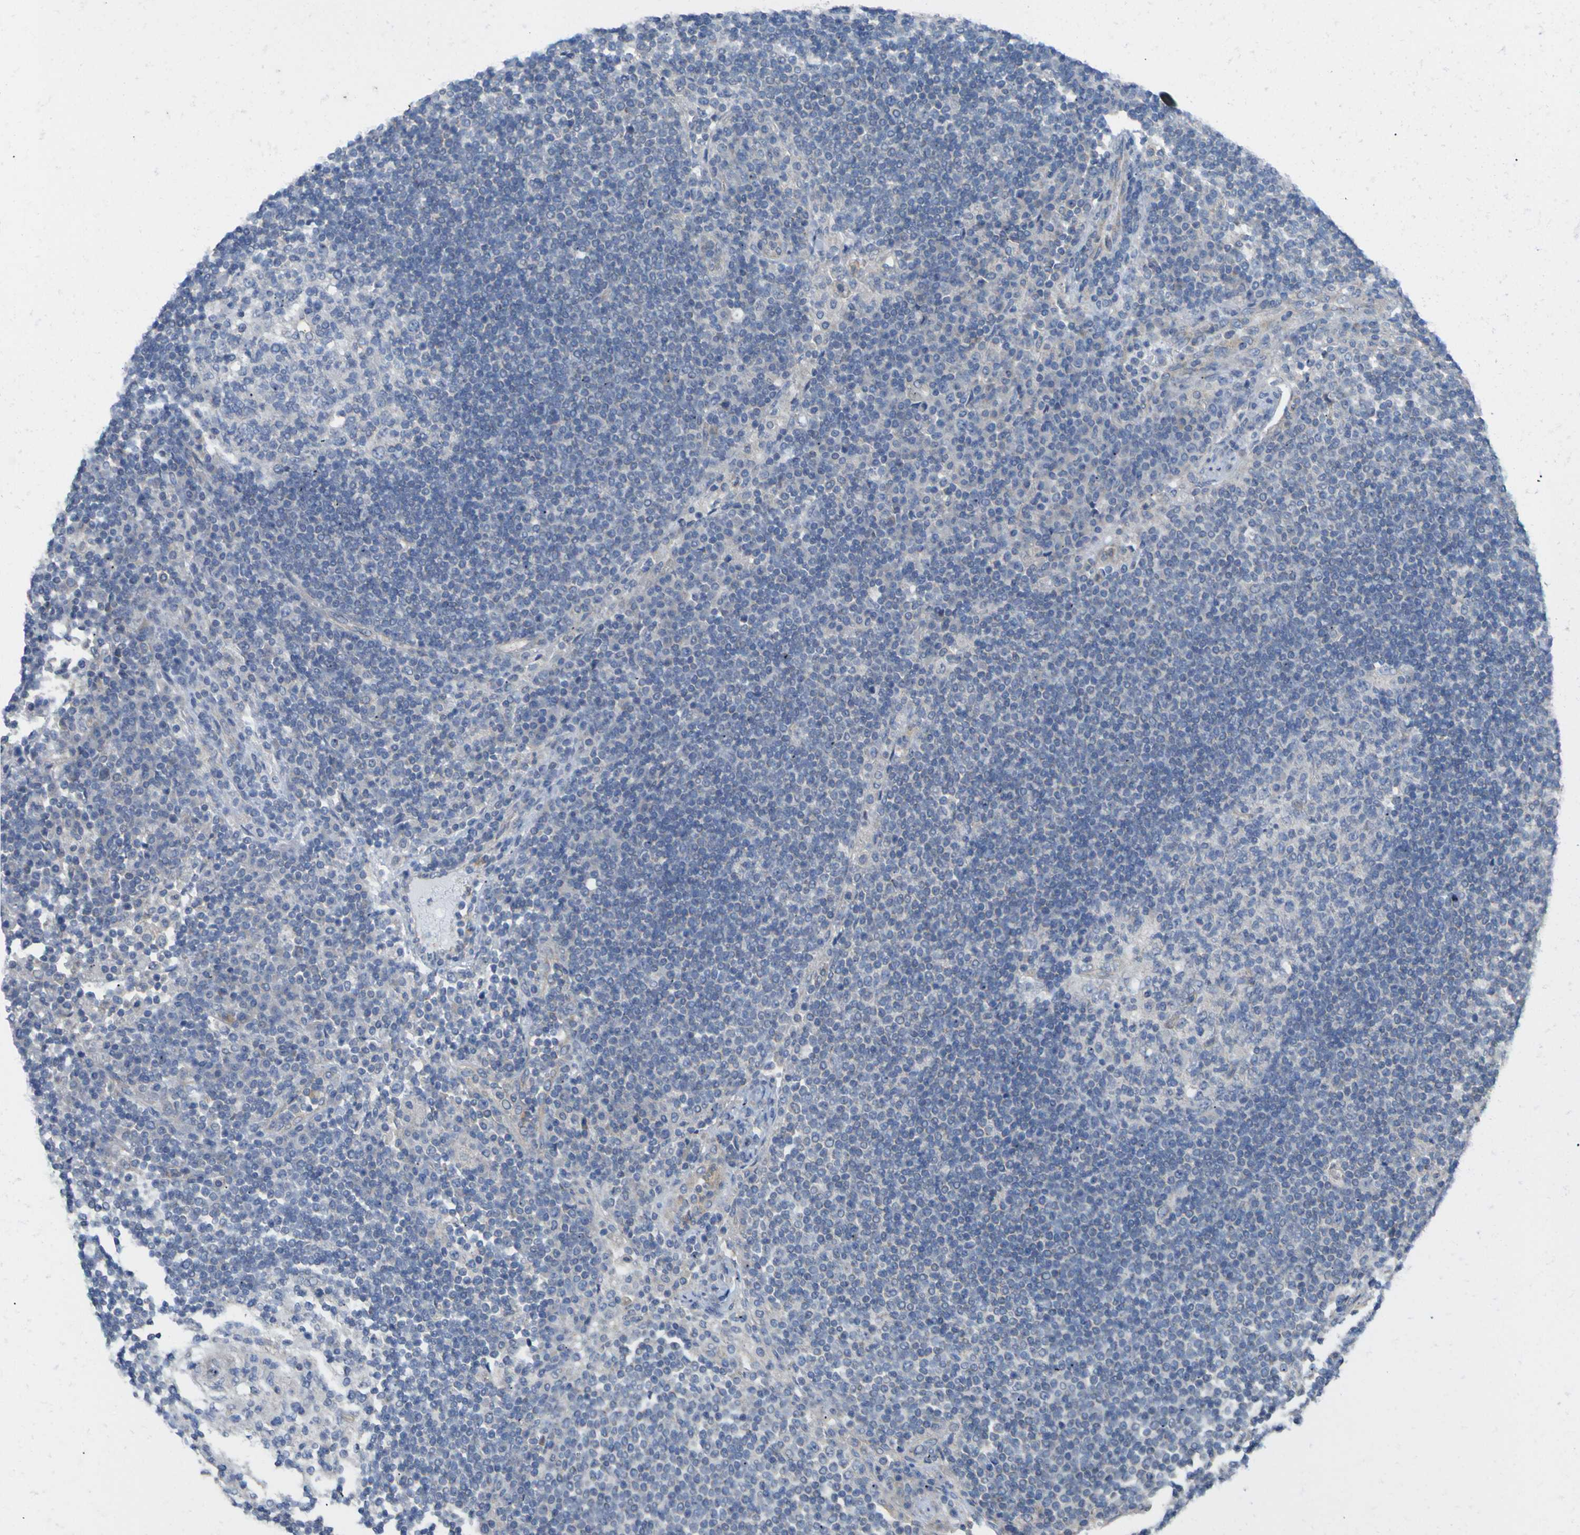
{"staining": {"intensity": "negative", "quantity": "none", "location": "none"}, "tissue": "lymph node", "cell_type": "Germinal center cells", "image_type": "normal", "snomed": [{"axis": "morphology", "description": "Normal tissue, NOS"}, {"axis": "topography", "description": "Lymph node"}], "caption": "An IHC histopathology image of benign lymph node is shown. There is no staining in germinal center cells of lymph node. (Stains: DAB (3,3'-diaminobenzidine) IHC with hematoxylin counter stain, Microscopy: brightfield microscopy at high magnification).", "gene": "USH1C", "patient": {"sex": "female", "age": 53}}